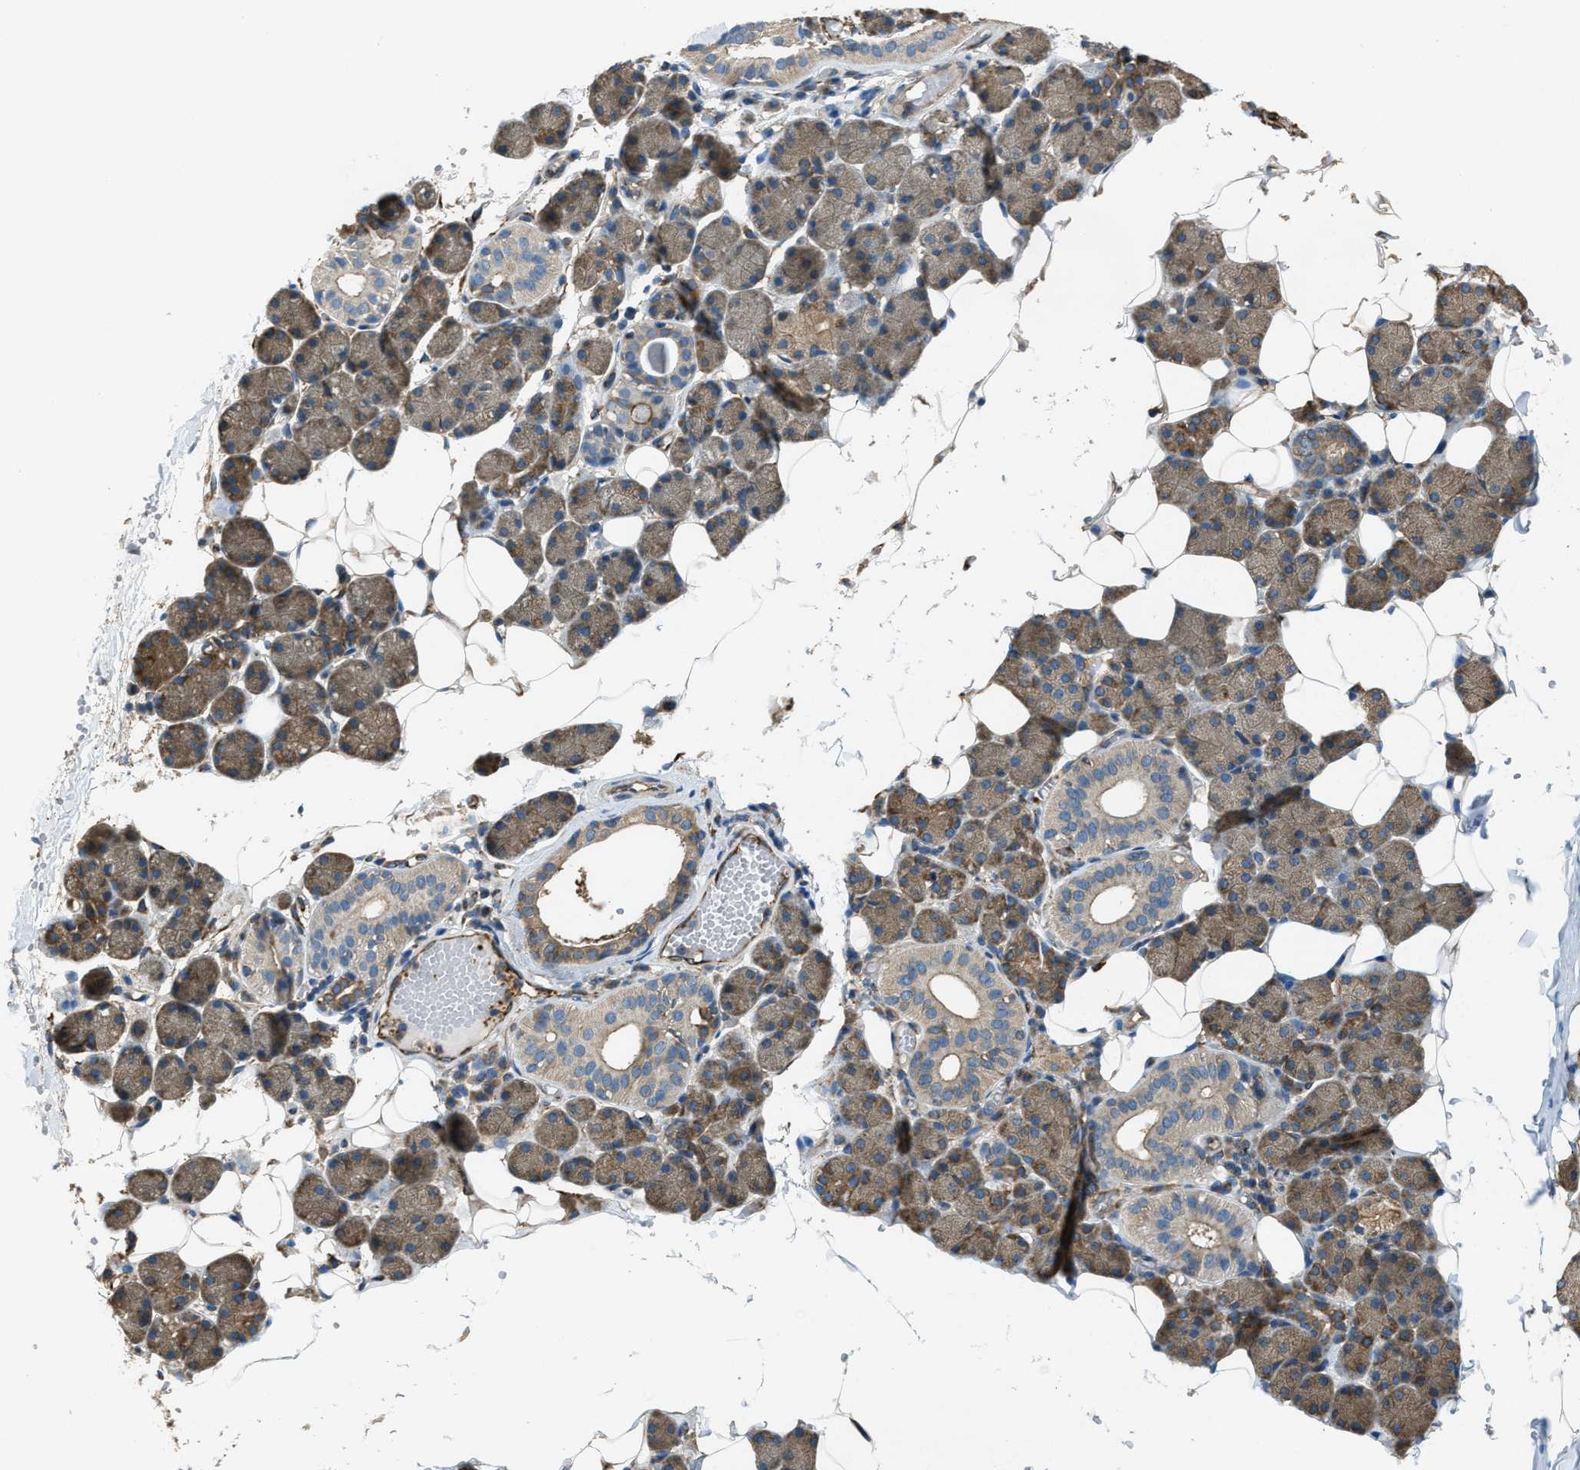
{"staining": {"intensity": "moderate", "quantity": ">75%", "location": "cytoplasmic/membranous"}, "tissue": "salivary gland", "cell_type": "Glandular cells", "image_type": "normal", "snomed": [{"axis": "morphology", "description": "Normal tissue, NOS"}, {"axis": "topography", "description": "Salivary gland"}], "caption": "High-magnification brightfield microscopy of normal salivary gland stained with DAB (3,3'-diaminobenzidine) (brown) and counterstained with hematoxylin (blue). glandular cells exhibit moderate cytoplasmic/membranous positivity is seen in about>75% of cells.", "gene": "TRPC1", "patient": {"sex": "female", "age": 33}}